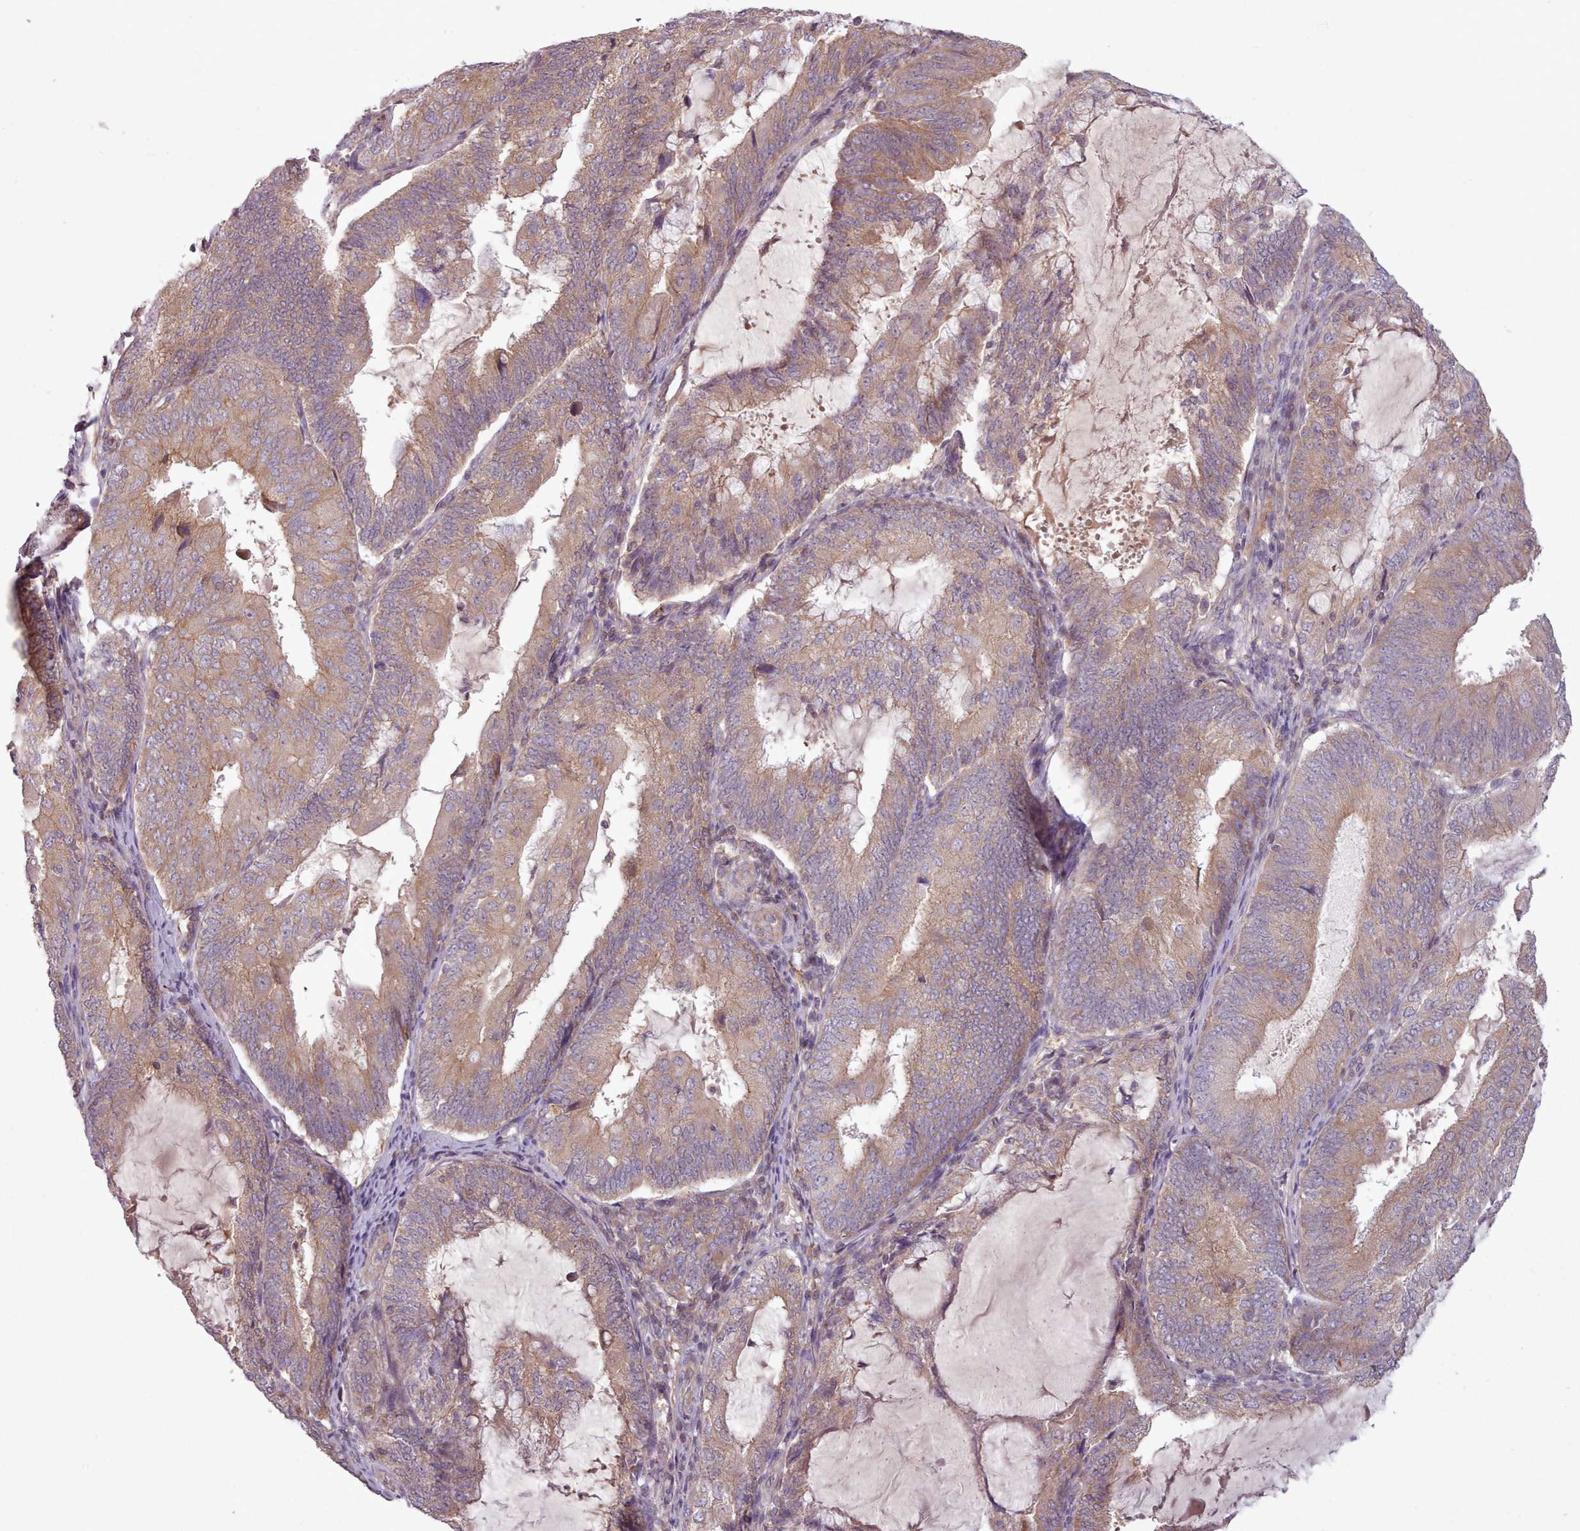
{"staining": {"intensity": "moderate", "quantity": ">75%", "location": "cytoplasmic/membranous"}, "tissue": "endometrial cancer", "cell_type": "Tumor cells", "image_type": "cancer", "snomed": [{"axis": "morphology", "description": "Adenocarcinoma, NOS"}, {"axis": "topography", "description": "Endometrium"}], "caption": "The histopathology image exhibits immunohistochemical staining of adenocarcinoma (endometrial). There is moderate cytoplasmic/membranous staining is present in approximately >75% of tumor cells.", "gene": "NT5DC2", "patient": {"sex": "female", "age": 81}}